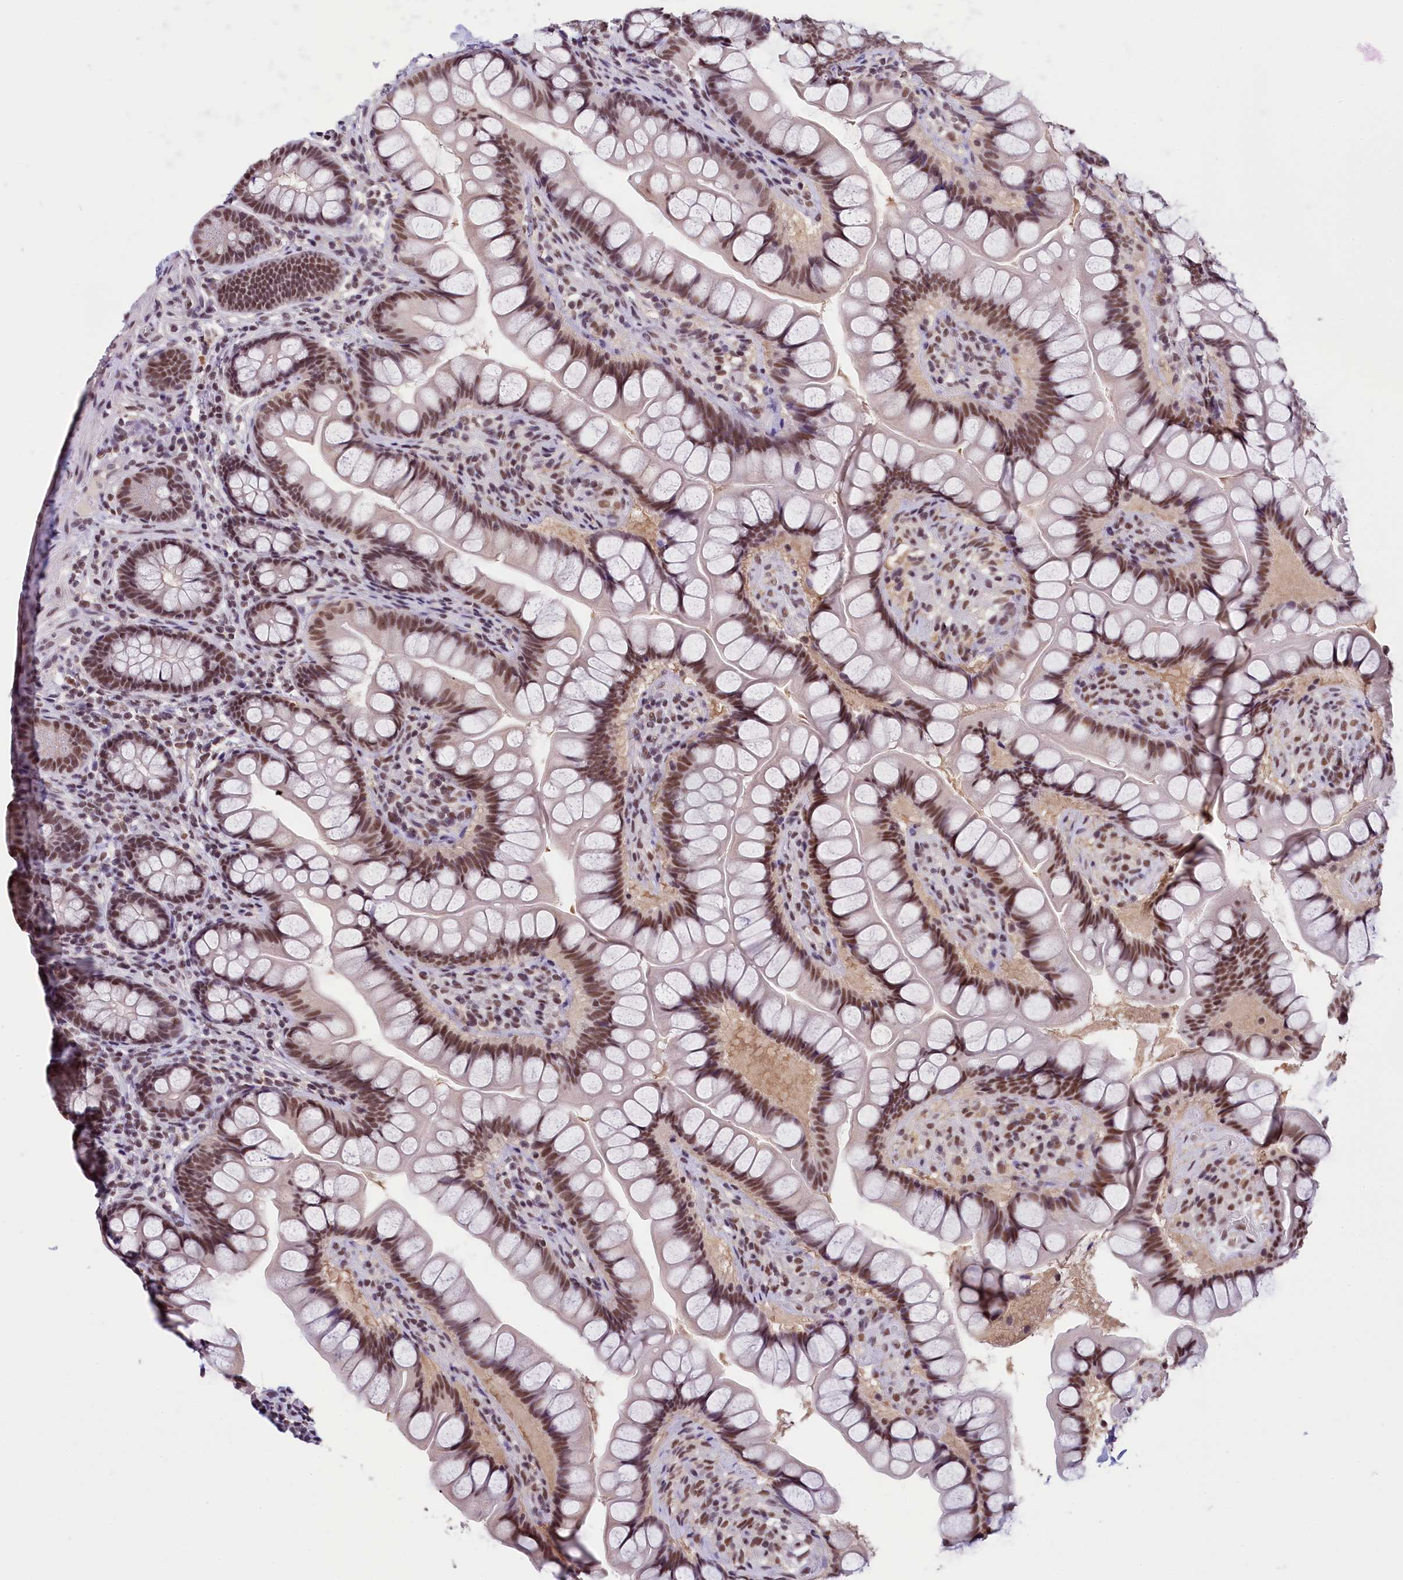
{"staining": {"intensity": "moderate", "quantity": ">75%", "location": "nuclear"}, "tissue": "small intestine", "cell_type": "Glandular cells", "image_type": "normal", "snomed": [{"axis": "morphology", "description": "Normal tissue, NOS"}, {"axis": "topography", "description": "Small intestine"}], "caption": "Immunohistochemistry (IHC) micrograph of benign small intestine stained for a protein (brown), which exhibits medium levels of moderate nuclear expression in approximately >75% of glandular cells.", "gene": "ZC3H4", "patient": {"sex": "male", "age": 70}}